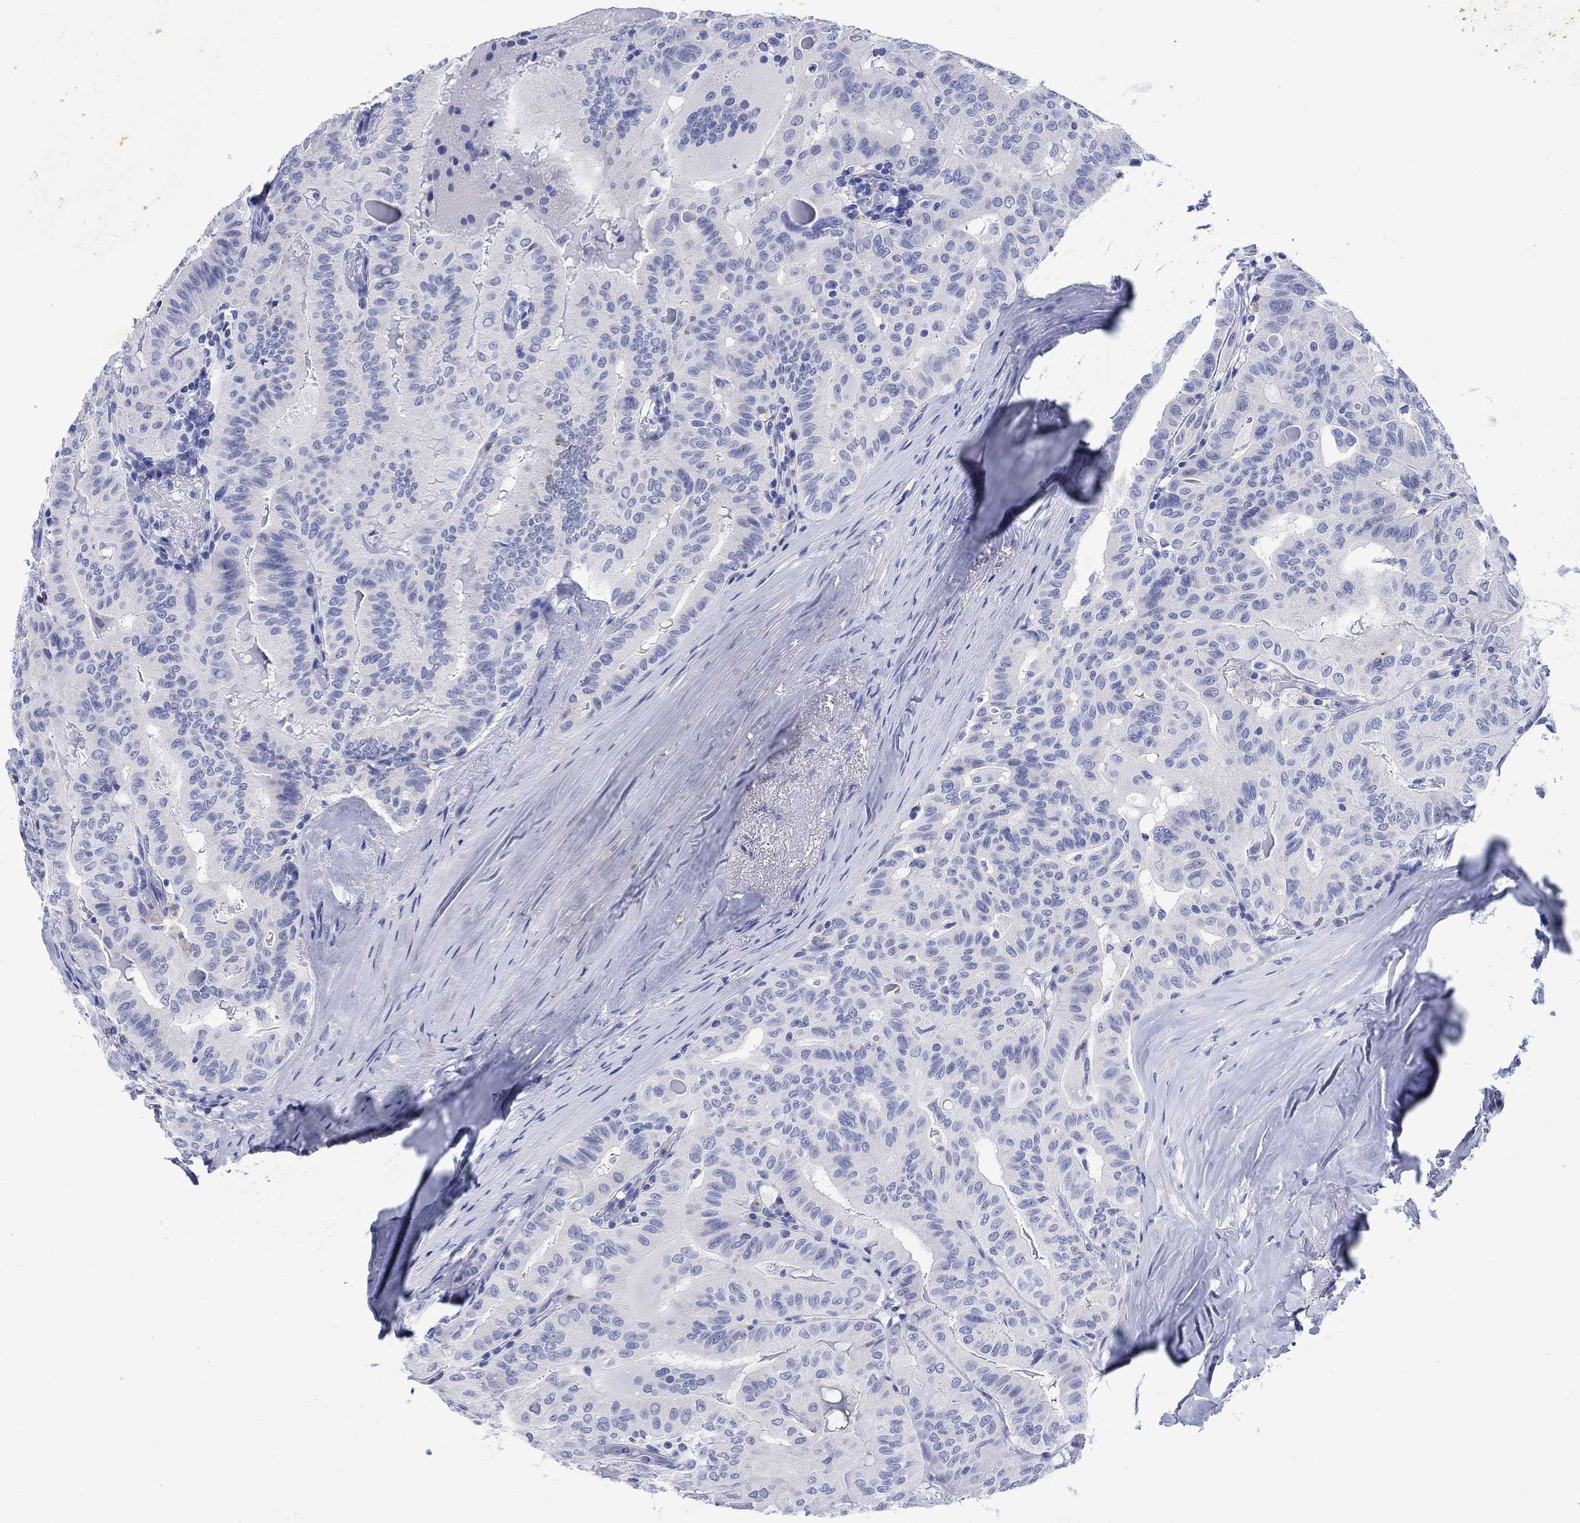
{"staining": {"intensity": "negative", "quantity": "none", "location": "none"}, "tissue": "thyroid cancer", "cell_type": "Tumor cells", "image_type": "cancer", "snomed": [{"axis": "morphology", "description": "Papillary adenocarcinoma, NOS"}, {"axis": "topography", "description": "Thyroid gland"}], "caption": "Human thyroid cancer stained for a protein using immunohistochemistry (IHC) reveals no expression in tumor cells.", "gene": "KRT76", "patient": {"sex": "female", "age": 68}}